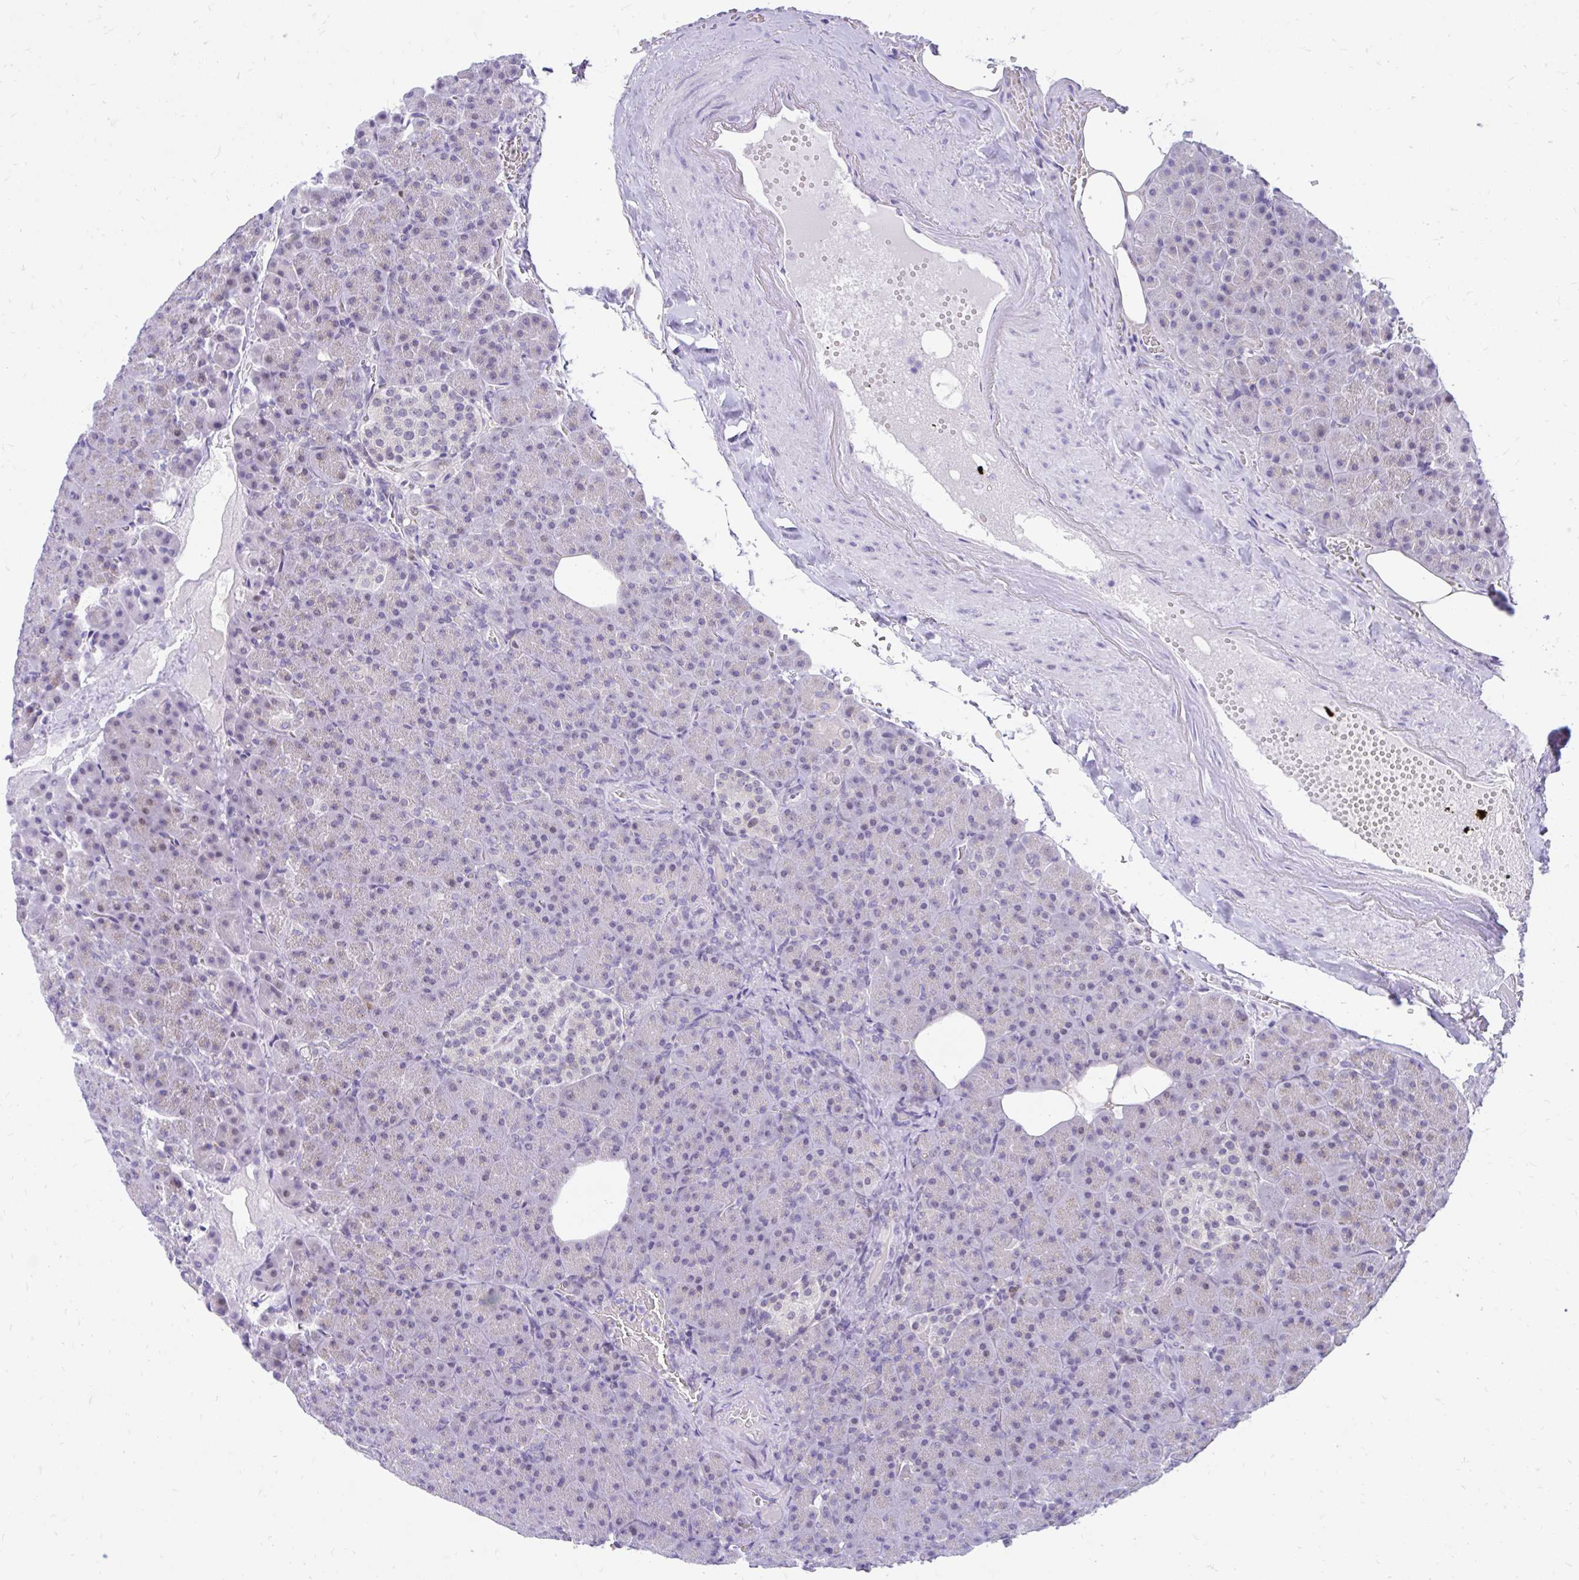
{"staining": {"intensity": "weak", "quantity": "25%-75%", "location": "cytoplasmic/membranous,nuclear"}, "tissue": "pancreas", "cell_type": "Exocrine glandular cells", "image_type": "normal", "snomed": [{"axis": "morphology", "description": "Normal tissue, NOS"}, {"axis": "topography", "description": "Pancreas"}], "caption": "Normal pancreas exhibits weak cytoplasmic/membranous,nuclear staining in about 25%-75% of exocrine glandular cells.", "gene": "GLB1L2", "patient": {"sex": "female", "age": 74}}